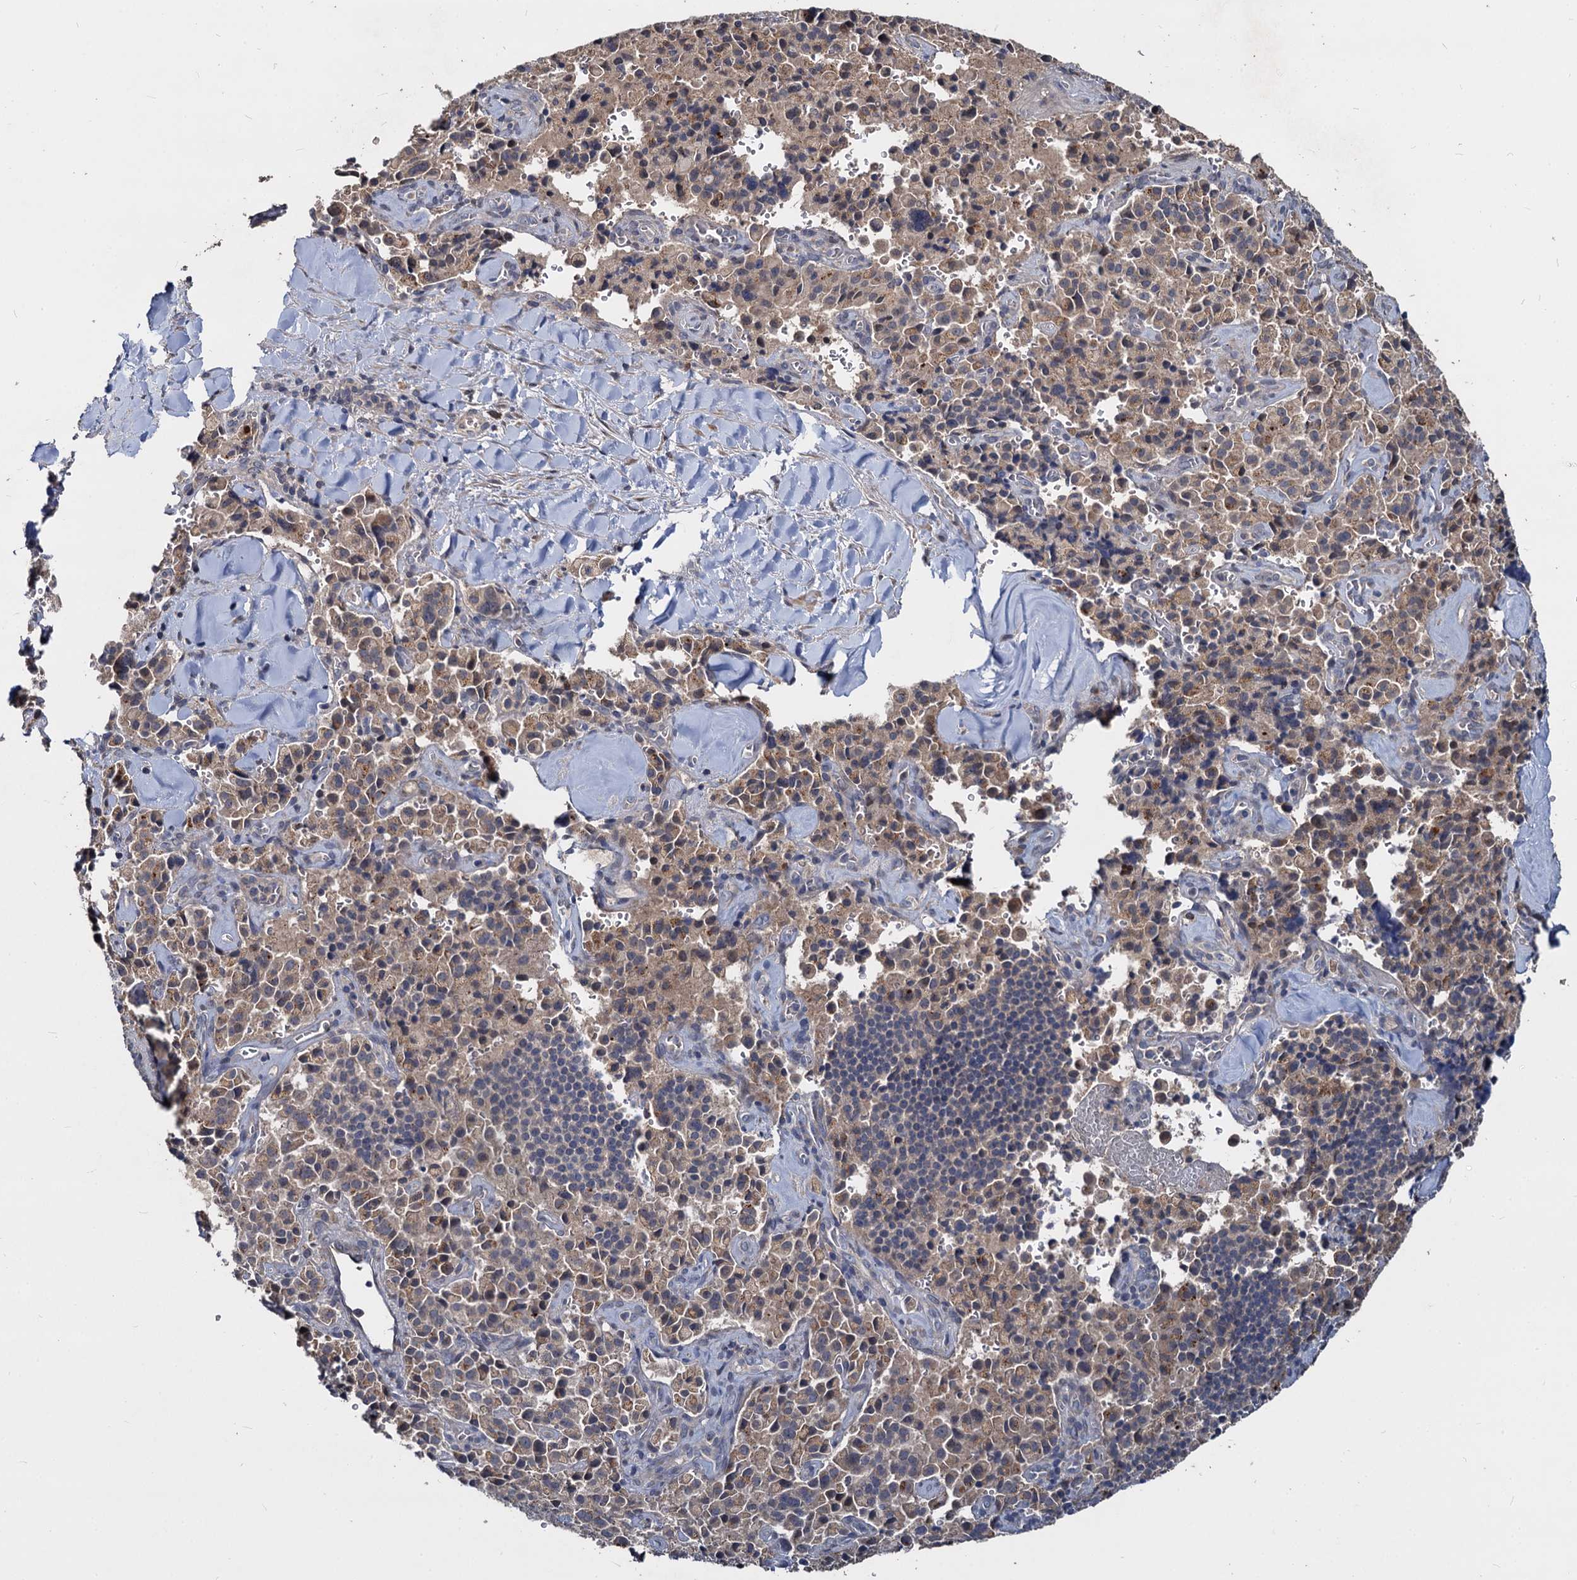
{"staining": {"intensity": "weak", "quantity": "25%-75%", "location": "cytoplasmic/membranous"}, "tissue": "pancreatic cancer", "cell_type": "Tumor cells", "image_type": "cancer", "snomed": [{"axis": "morphology", "description": "Adenocarcinoma, NOS"}, {"axis": "topography", "description": "Pancreas"}], "caption": "DAB immunohistochemical staining of human pancreatic cancer (adenocarcinoma) reveals weak cytoplasmic/membranous protein expression in approximately 25%-75% of tumor cells.", "gene": "CCDC184", "patient": {"sex": "male", "age": 65}}